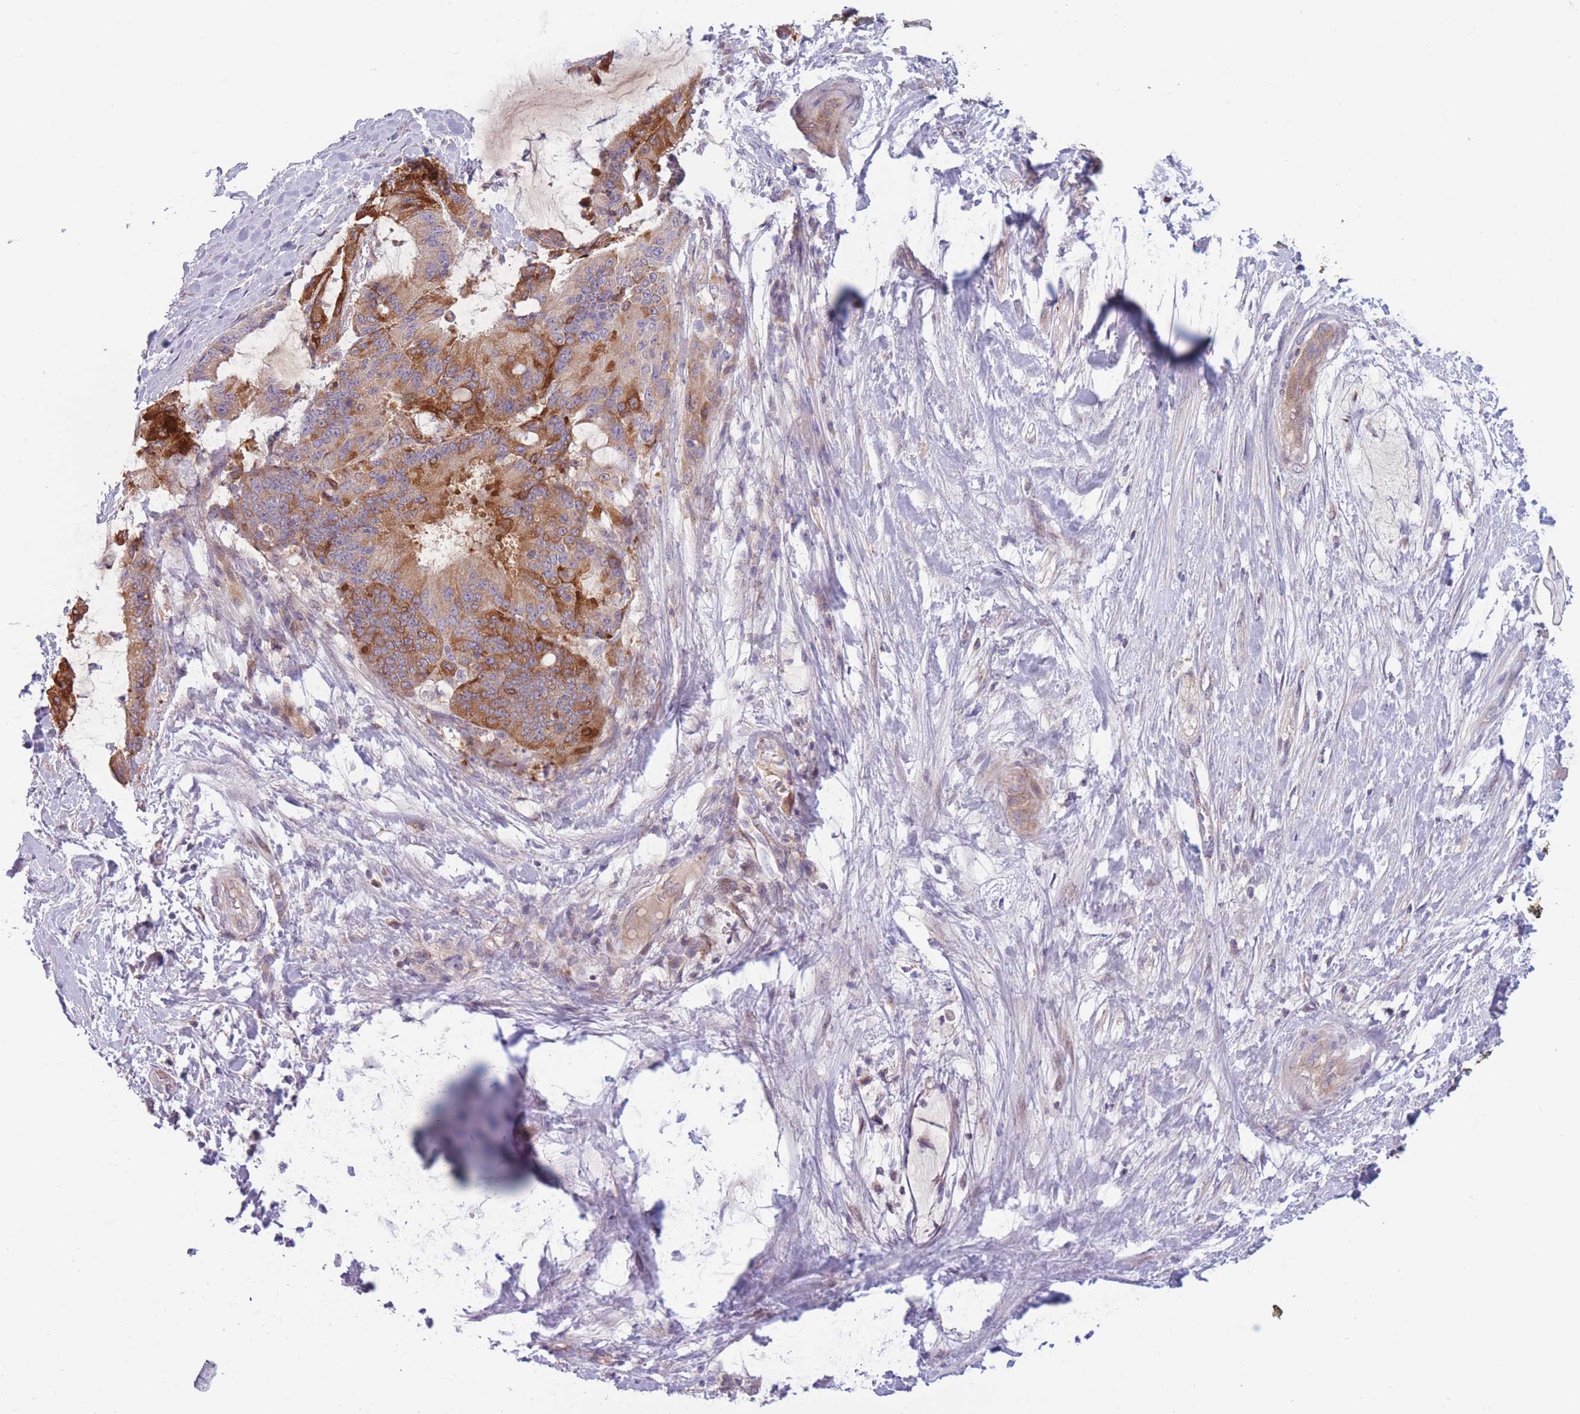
{"staining": {"intensity": "strong", "quantity": "25%-75%", "location": "cytoplasmic/membranous"}, "tissue": "liver cancer", "cell_type": "Tumor cells", "image_type": "cancer", "snomed": [{"axis": "morphology", "description": "Normal tissue, NOS"}, {"axis": "morphology", "description": "Cholangiocarcinoma"}, {"axis": "topography", "description": "Liver"}, {"axis": "topography", "description": "Peripheral nerve tissue"}], "caption": "Liver cancer stained for a protein demonstrates strong cytoplasmic/membranous positivity in tumor cells. (Stains: DAB (3,3'-diaminobenzidine) in brown, nuclei in blue, Microscopy: brightfield microscopy at high magnification).", "gene": "PDE4A", "patient": {"sex": "female", "age": 73}}